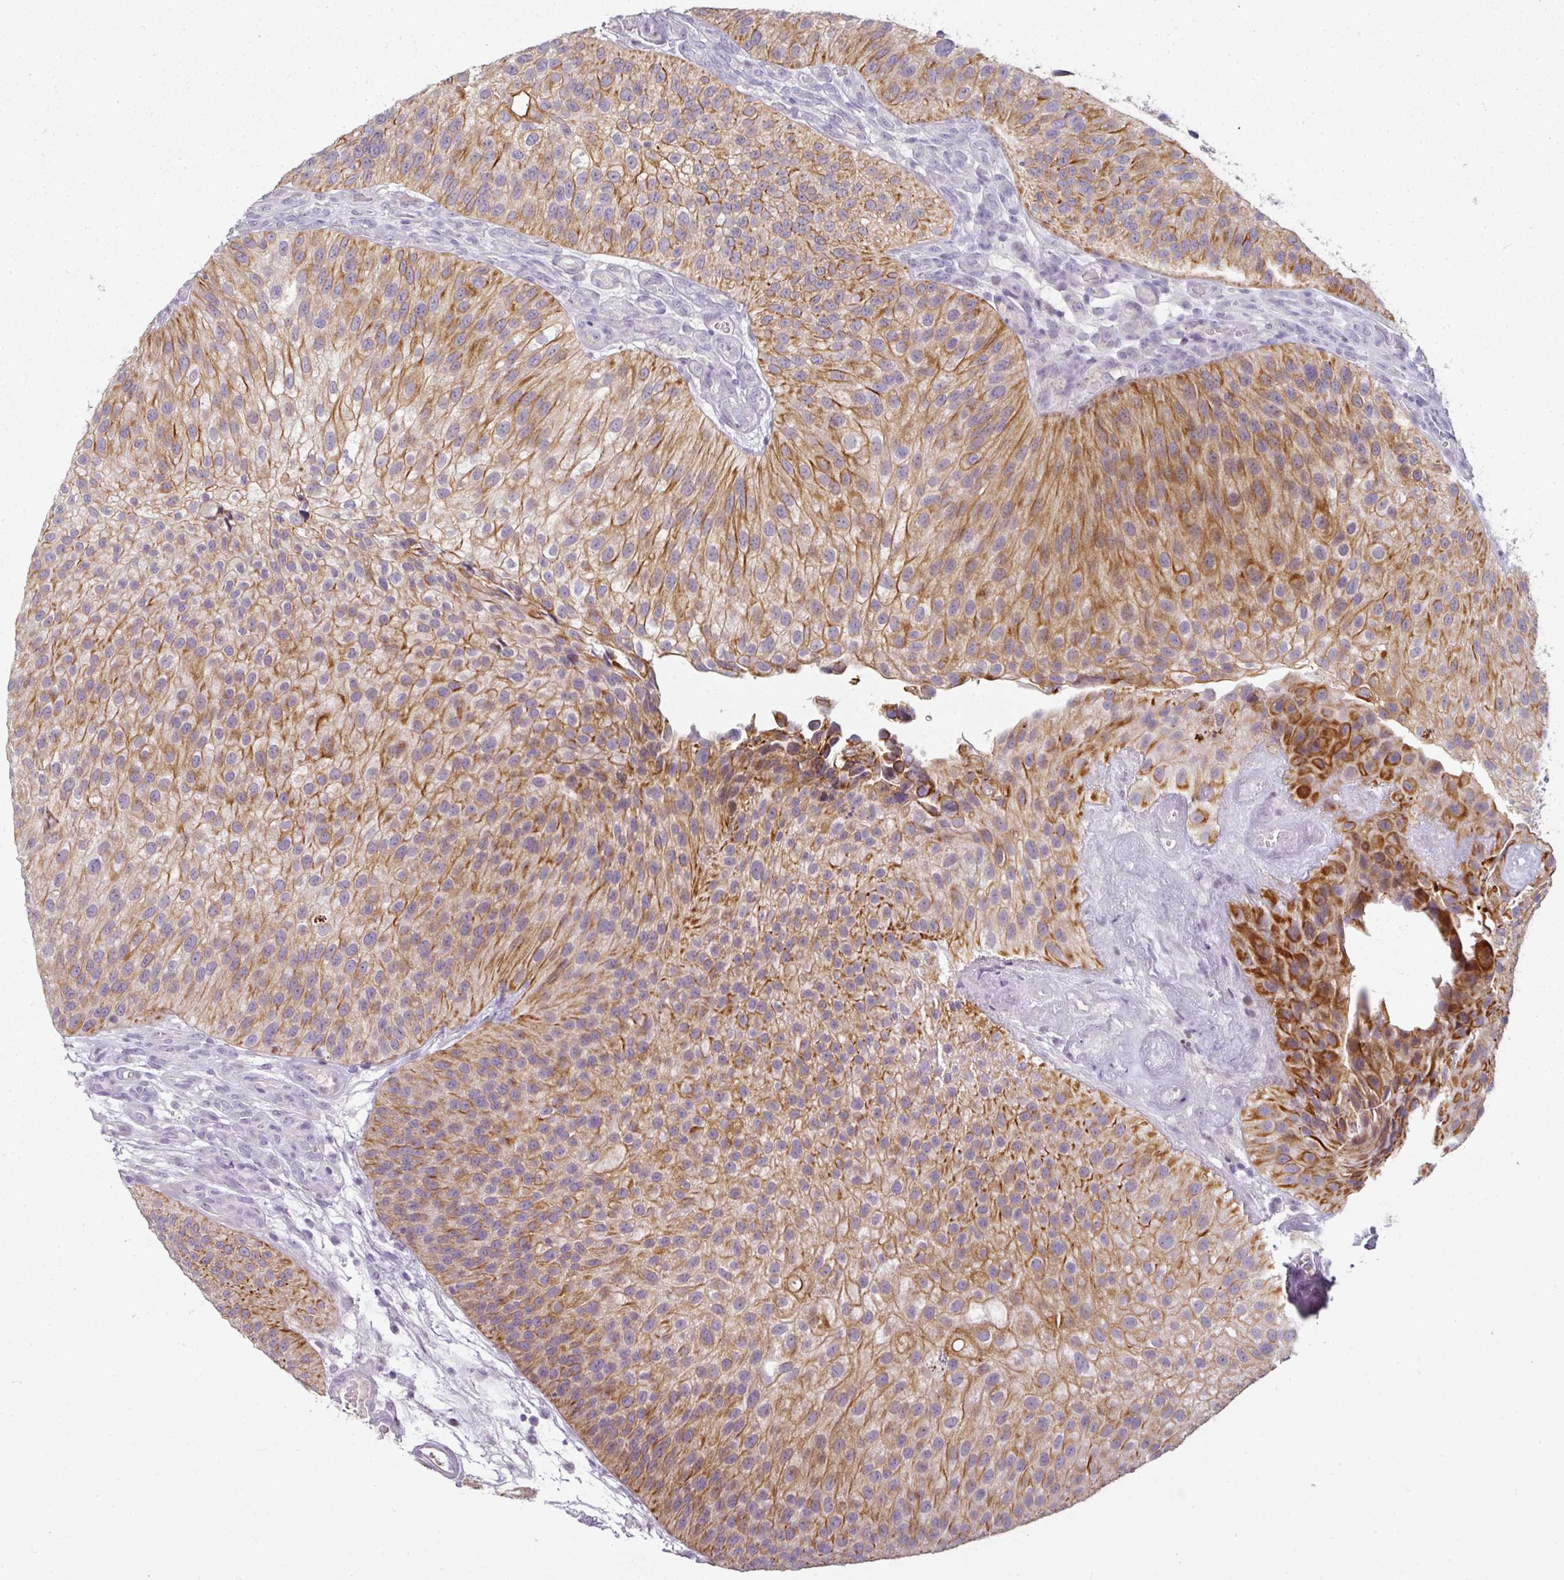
{"staining": {"intensity": "strong", "quantity": "25%-75%", "location": "cytoplasmic/membranous"}, "tissue": "urothelial cancer", "cell_type": "Tumor cells", "image_type": "cancer", "snomed": [{"axis": "morphology", "description": "Urothelial carcinoma, NOS"}, {"axis": "topography", "description": "Urinary bladder"}], "caption": "Tumor cells show strong cytoplasmic/membranous positivity in about 25%-75% of cells in urothelial cancer.", "gene": "GTF2H3", "patient": {"sex": "male", "age": 87}}